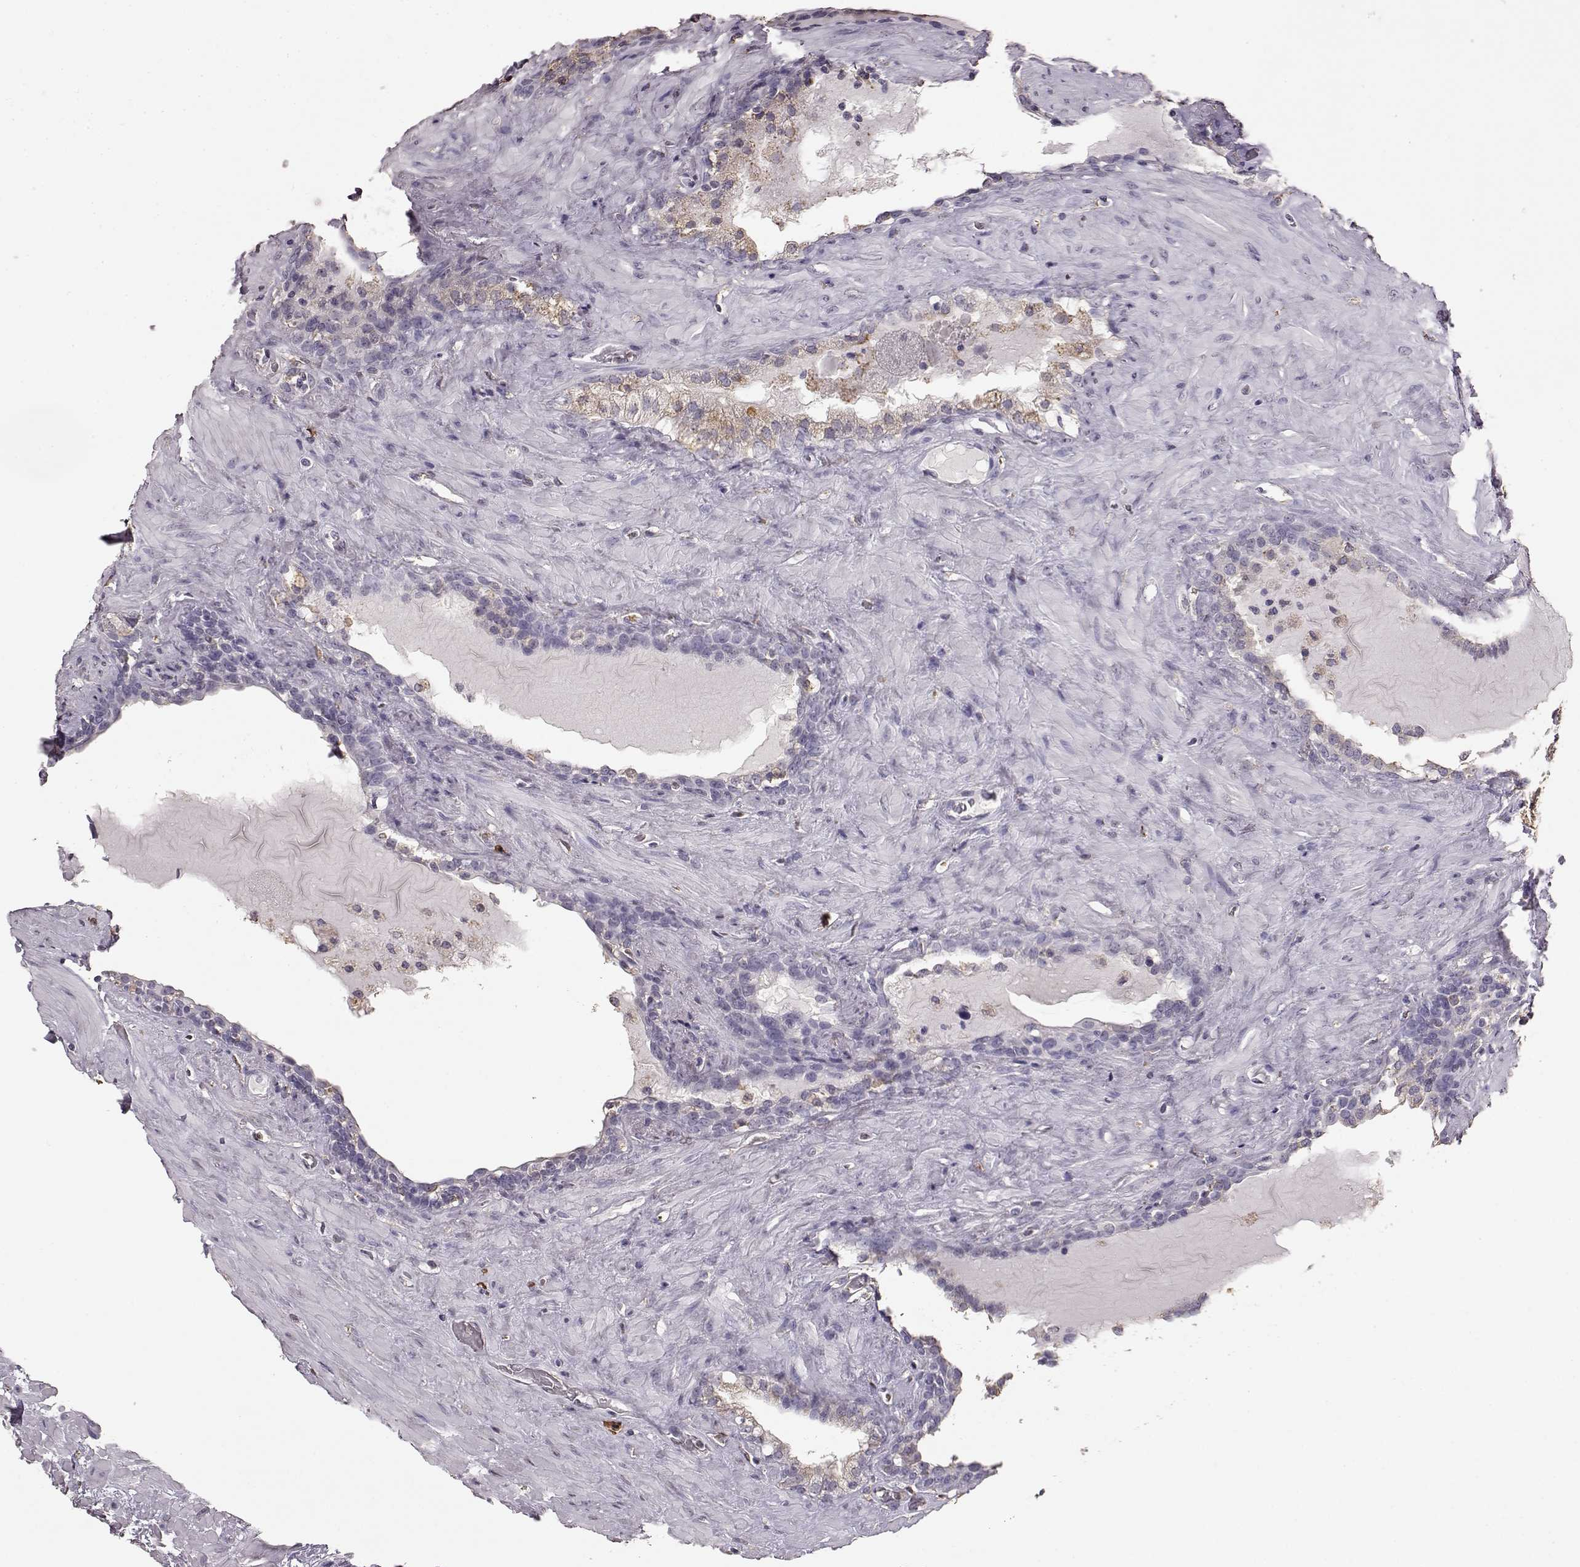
{"staining": {"intensity": "weak", "quantity": "25%-75%", "location": "cytoplasmic/membranous"}, "tissue": "prostate", "cell_type": "Glandular cells", "image_type": "normal", "snomed": [{"axis": "morphology", "description": "Normal tissue, NOS"}, {"axis": "topography", "description": "Prostate"}], "caption": "An image of human prostate stained for a protein demonstrates weak cytoplasmic/membranous brown staining in glandular cells.", "gene": "GABRG3", "patient": {"sex": "male", "age": 48}}